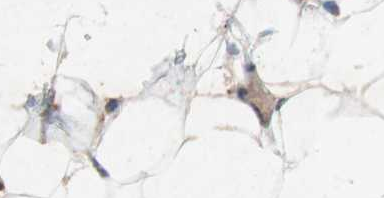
{"staining": {"intensity": "weak", "quantity": "25%-75%", "location": "cytoplasmic/membranous"}, "tissue": "adipose tissue", "cell_type": "Adipocytes", "image_type": "normal", "snomed": [{"axis": "morphology", "description": "Normal tissue, NOS"}, {"axis": "topography", "description": "Breast"}, {"axis": "topography", "description": "Adipose tissue"}], "caption": "Immunohistochemistry (IHC) photomicrograph of benign human adipose tissue stained for a protein (brown), which displays low levels of weak cytoplasmic/membranous positivity in about 25%-75% of adipocytes.", "gene": "ATP6V1F", "patient": {"sex": "female", "age": 25}}